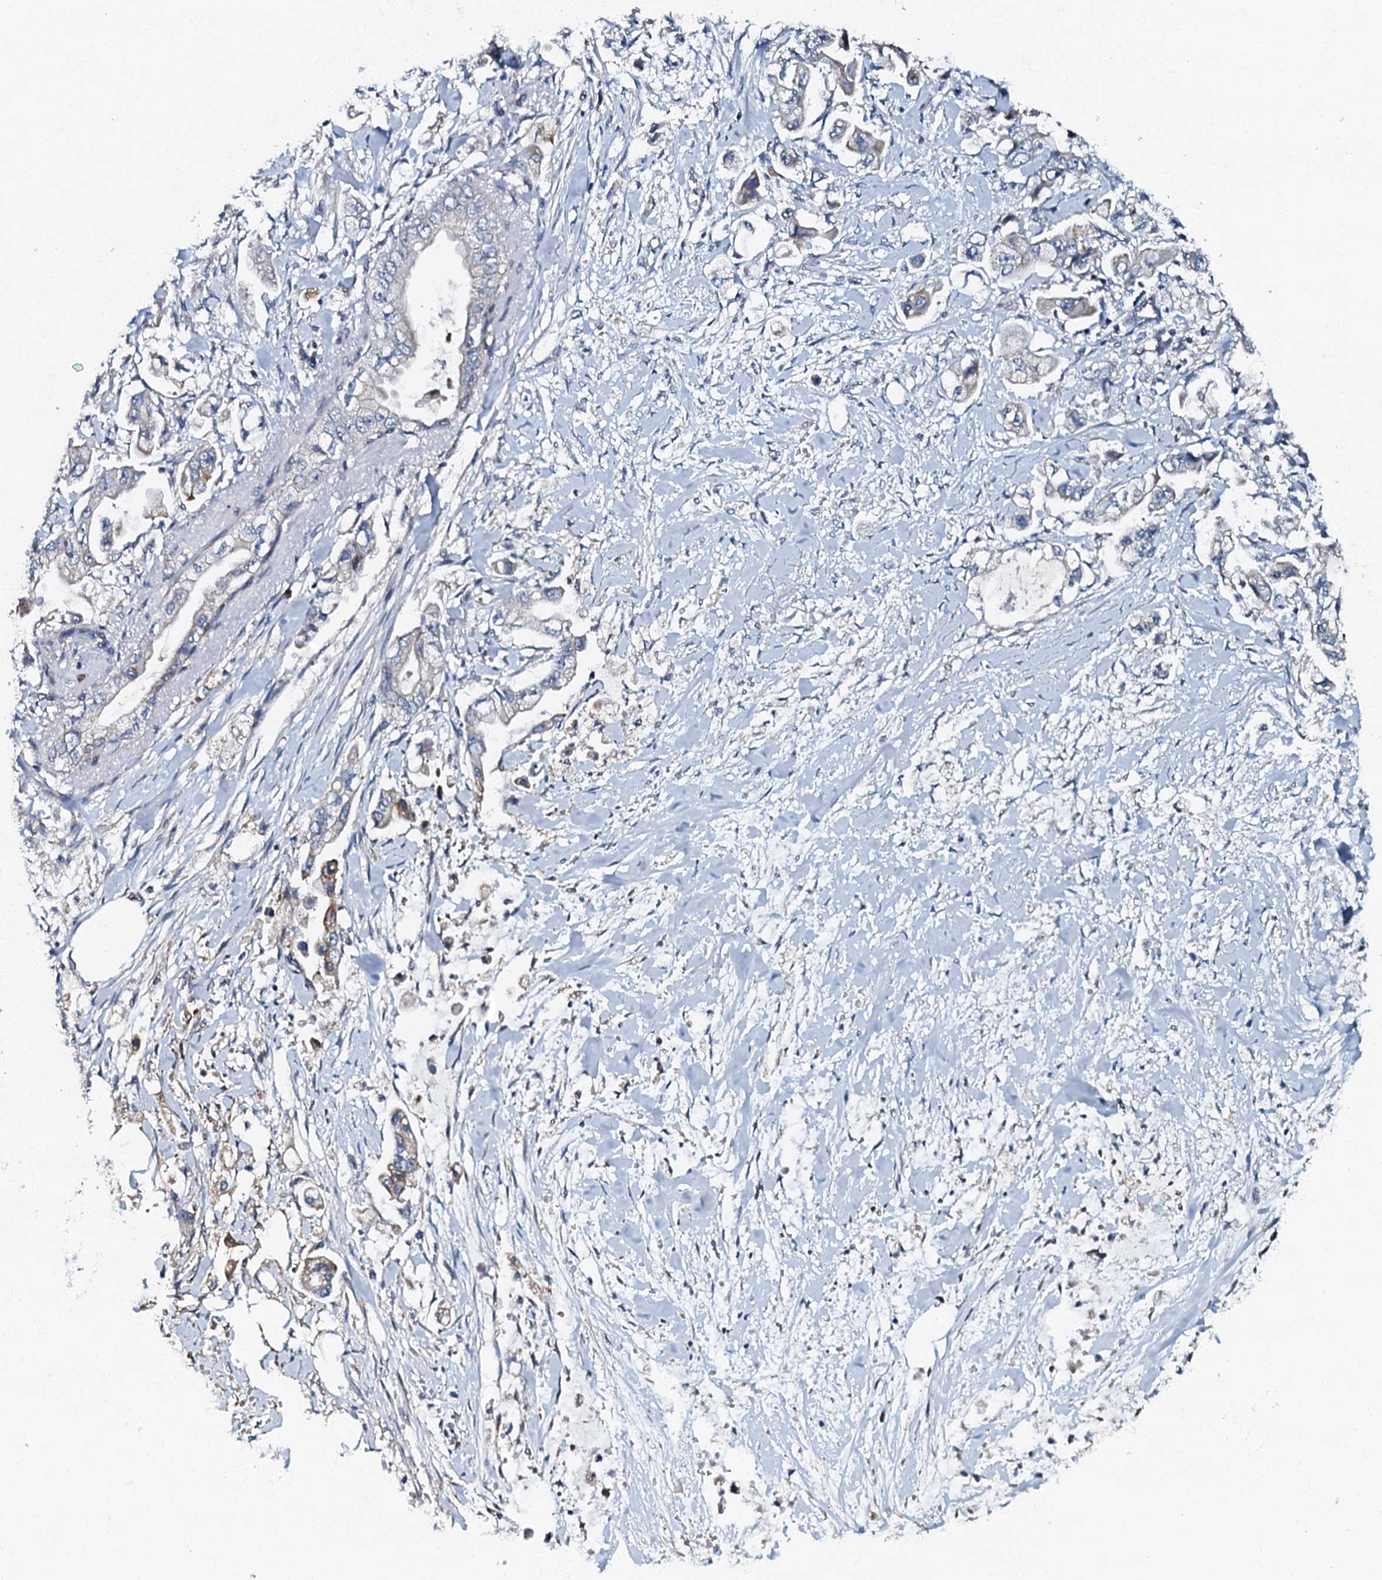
{"staining": {"intensity": "weak", "quantity": "<25%", "location": "cytoplasmic/membranous"}, "tissue": "stomach cancer", "cell_type": "Tumor cells", "image_type": "cancer", "snomed": [{"axis": "morphology", "description": "Adenocarcinoma, NOS"}, {"axis": "topography", "description": "Stomach"}], "caption": "Tumor cells show no significant staining in stomach cancer (adenocarcinoma).", "gene": "OLAH", "patient": {"sex": "male", "age": 62}}